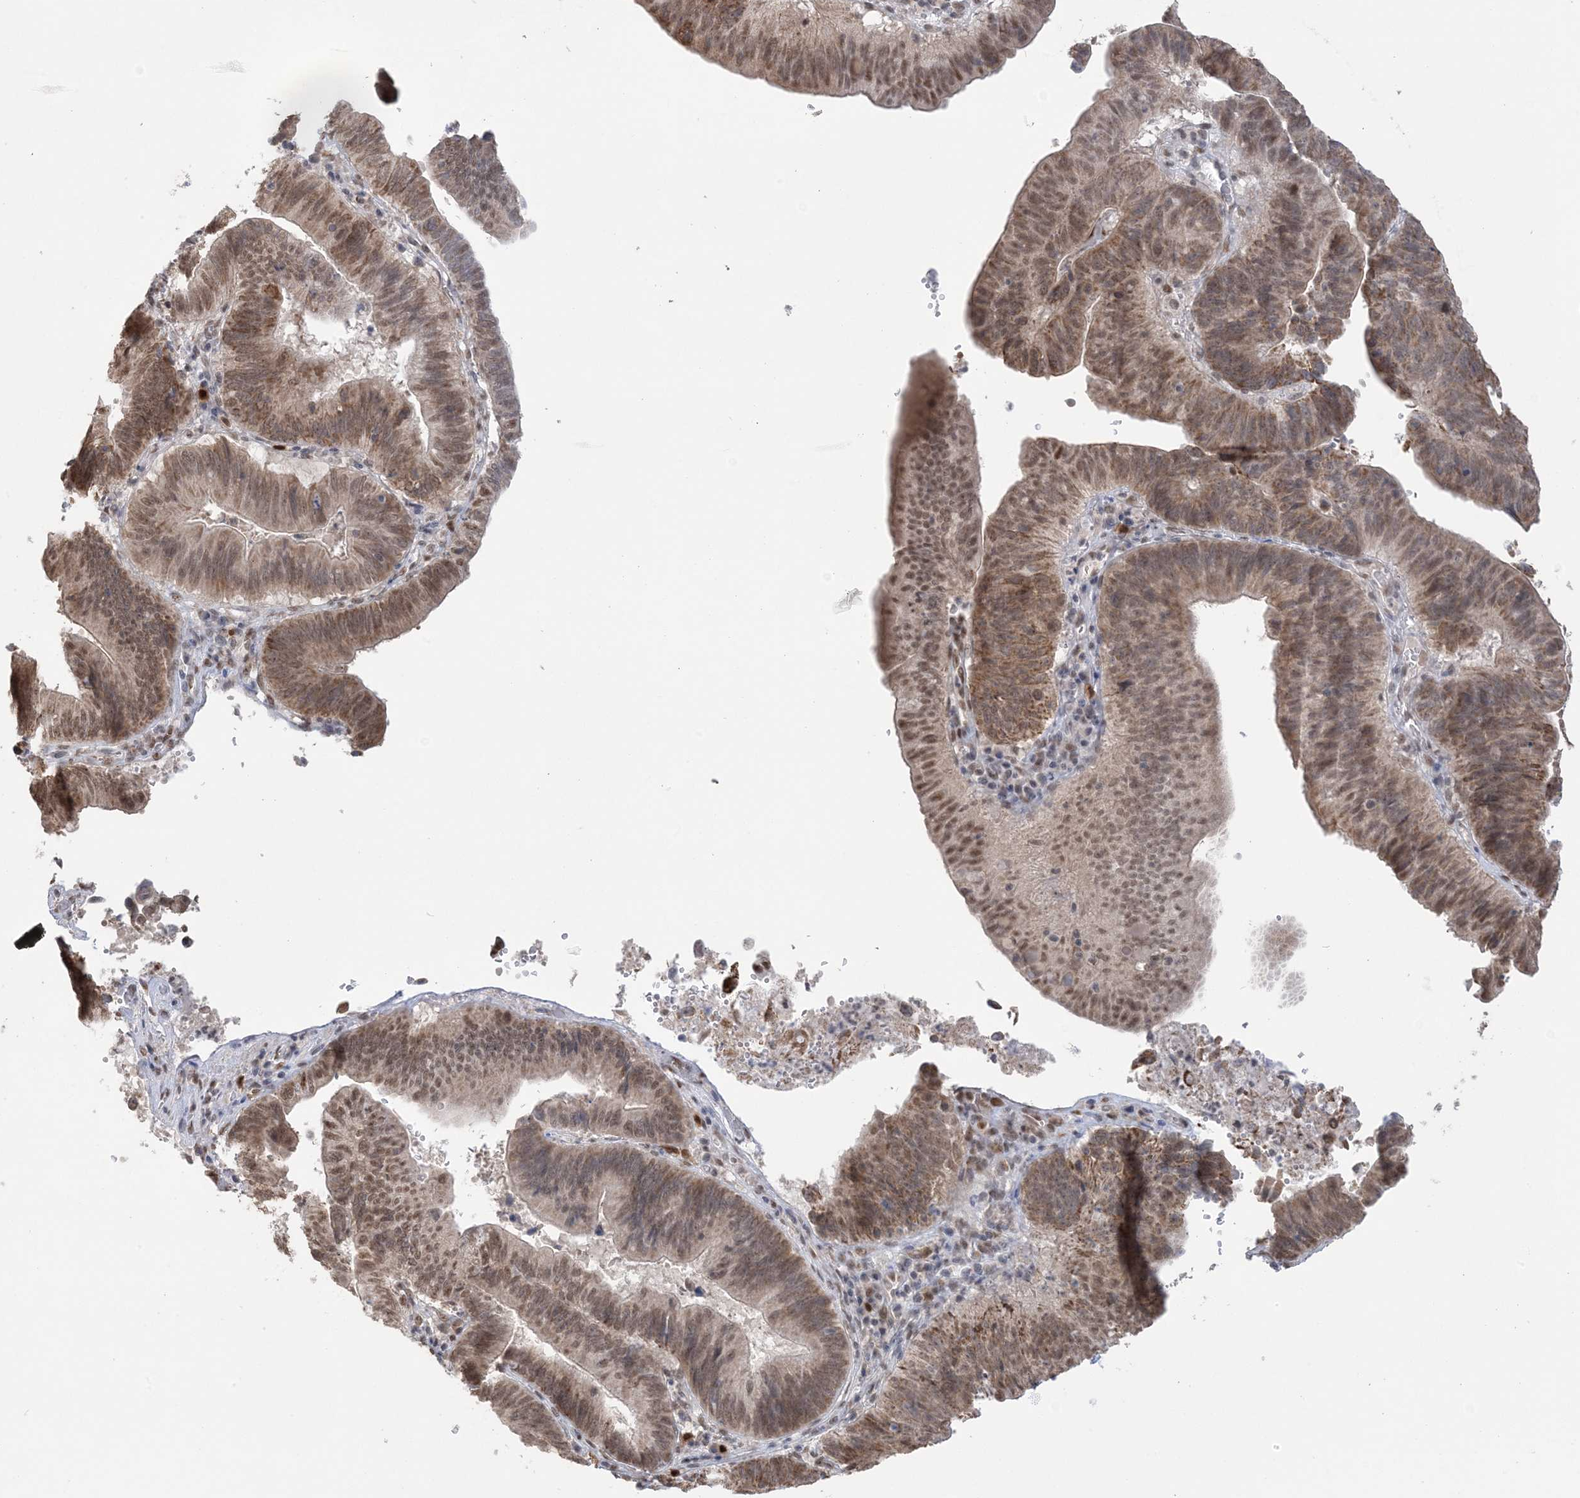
{"staining": {"intensity": "moderate", "quantity": ">75%", "location": "cytoplasmic/membranous,nuclear"}, "tissue": "pancreatic cancer", "cell_type": "Tumor cells", "image_type": "cancer", "snomed": [{"axis": "morphology", "description": "Adenocarcinoma, NOS"}, {"axis": "topography", "description": "Pancreas"}], "caption": "Protein expression by IHC shows moderate cytoplasmic/membranous and nuclear expression in about >75% of tumor cells in pancreatic adenocarcinoma.", "gene": "TRMT10C", "patient": {"sex": "male", "age": 63}}